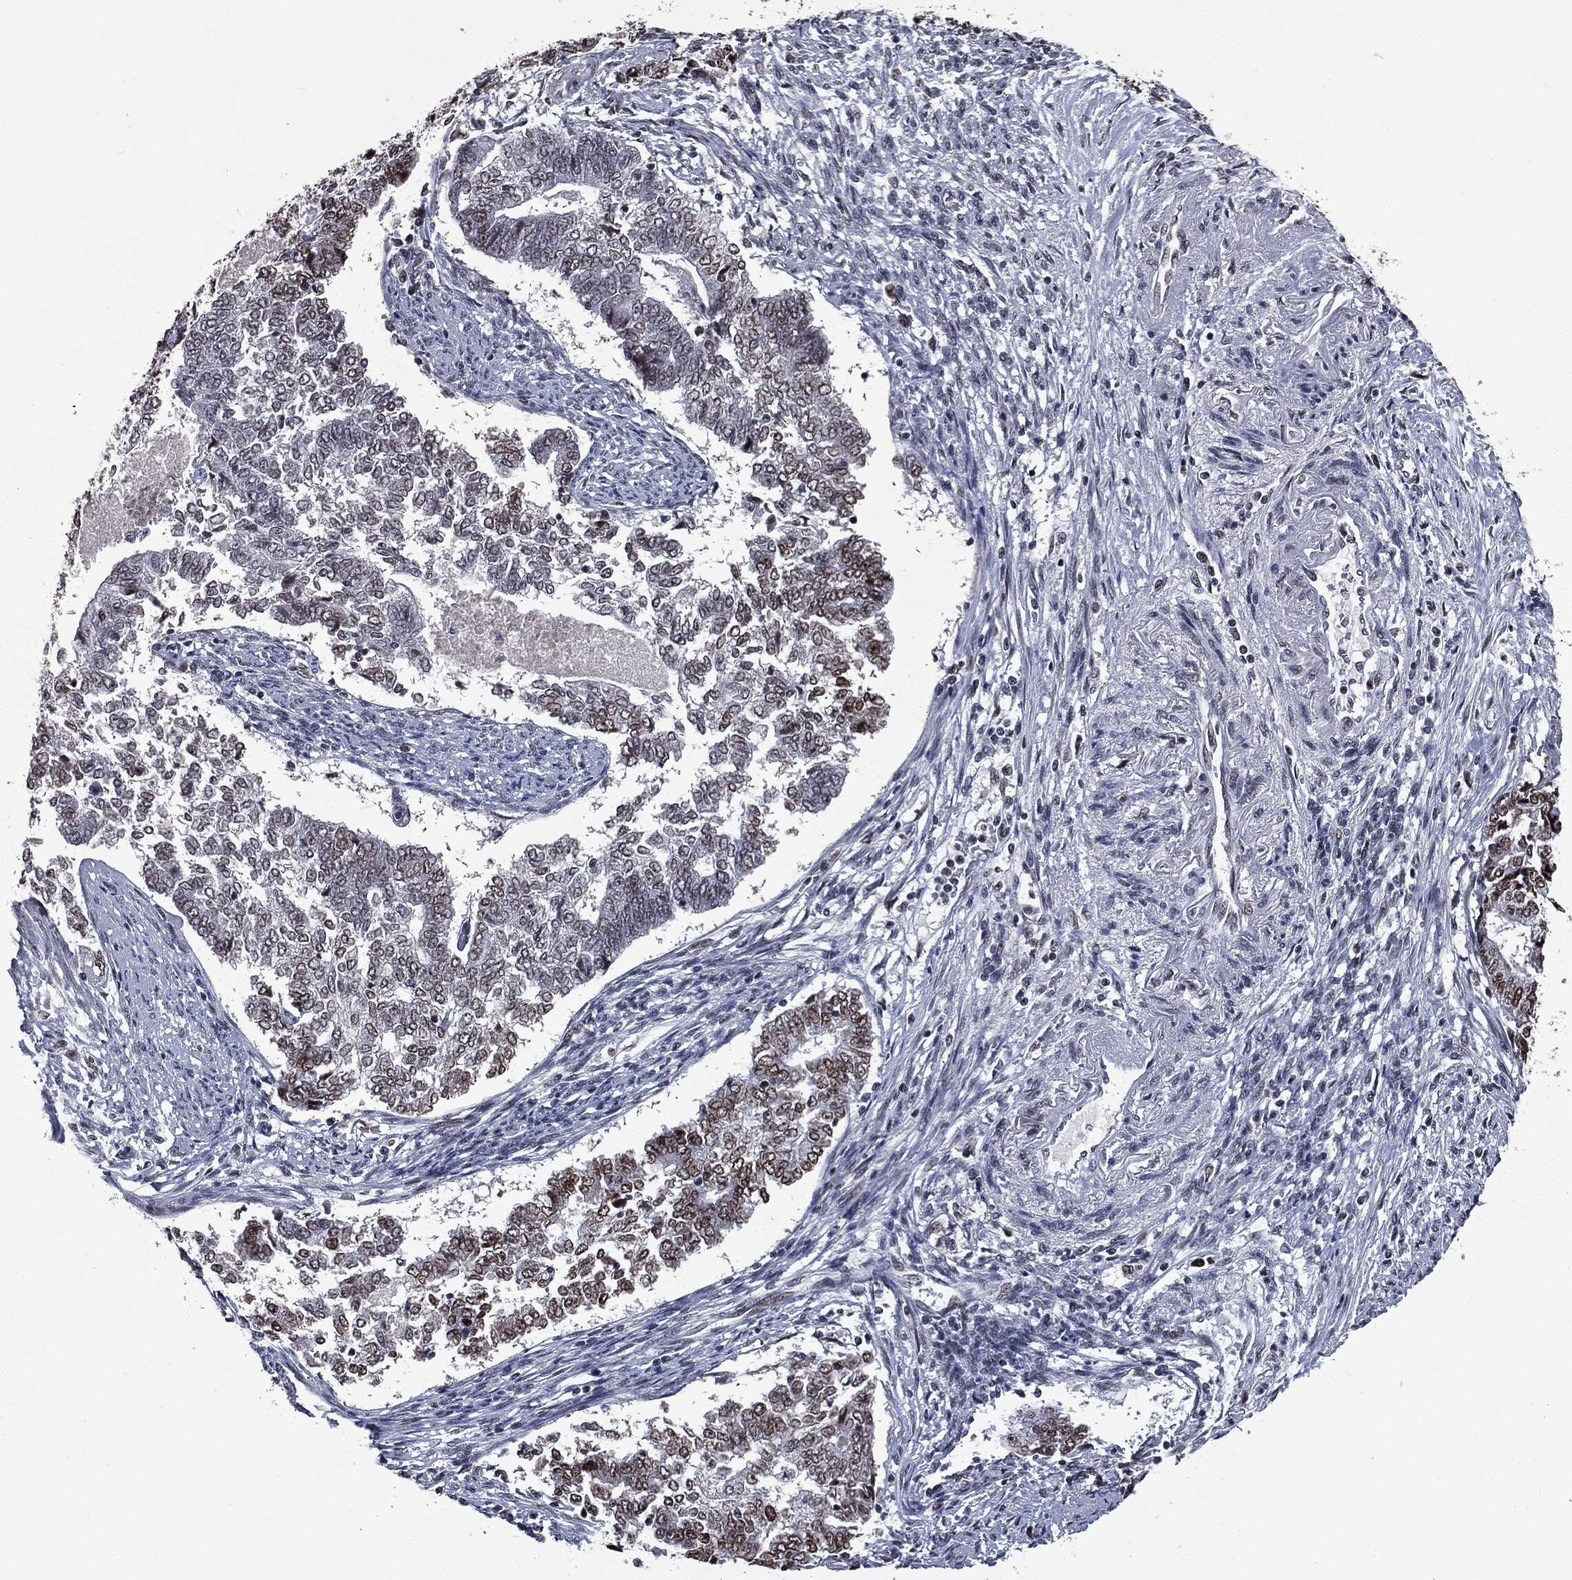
{"staining": {"intensity": "moderate", "quantity": "25%-75%", "location": "nuclear"}, "tissue": "endometrial cancer", "cell_type": "Tumor cells", "image_type": "cancer", "snomed": [{"axis": "morphology", "description": "Adenocarcinoma, NOS"}, {"axis": "topography", "description": "Endometrium"}], "caption": "Immunohistochemical staining of human endometrial adenocarcinoma demonstrates moderate nuclear protein staining in approximately 25%-75% of tumor cells.", "gene": "MSH2", "patient": {"sex": "female", "age": 65}}